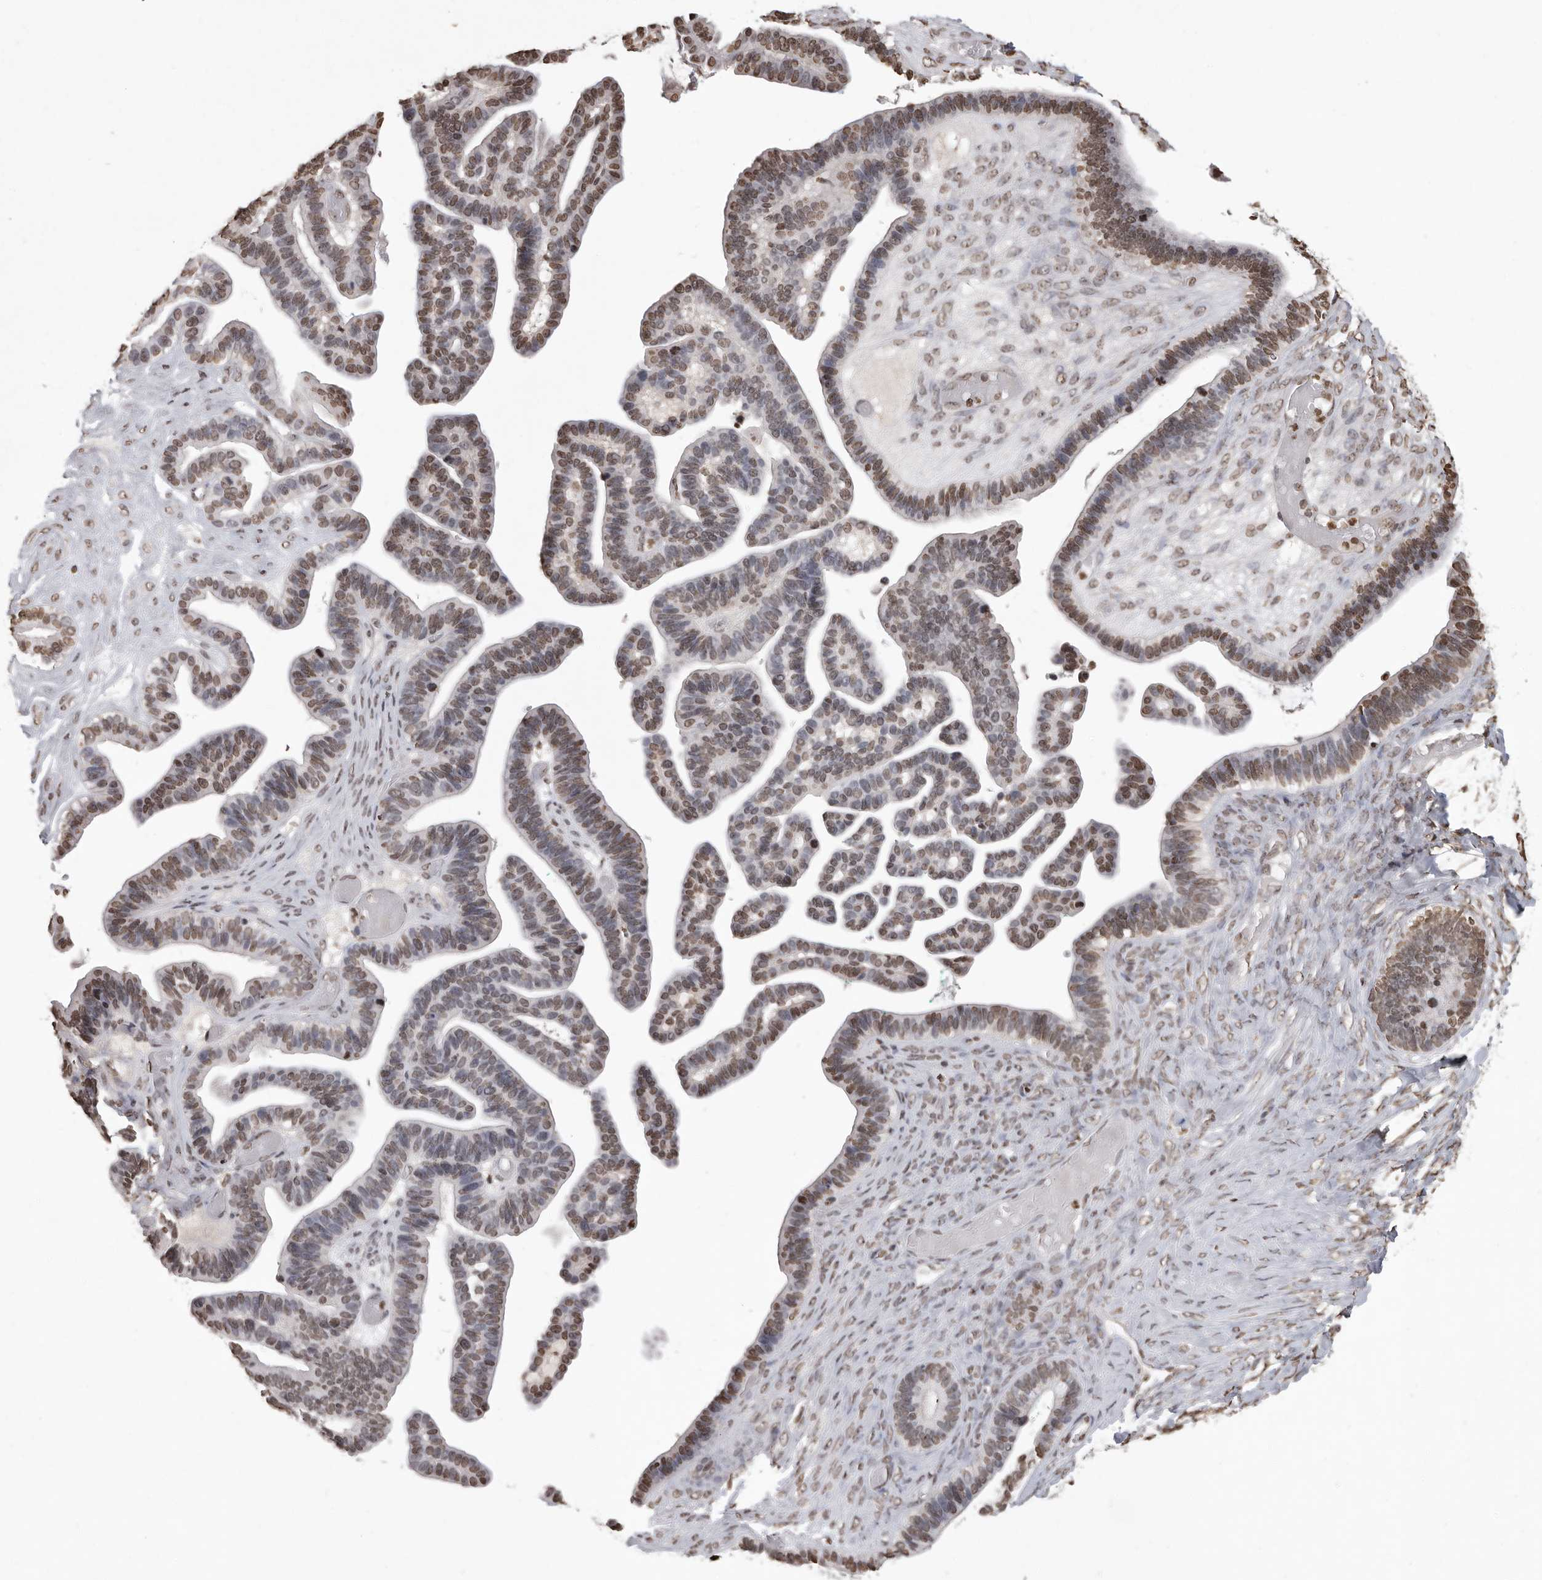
{"staining": {"intensity": "weak", "quantity": ">75%", "location": "nuclear"}, "tissue": "ovarian cancer", "cell_type": "Tumor cells", "image_type": "cancer", "snomed": [{"axis": "morphology", "description": "Cystadenocarcinoma, serous, NOS"}, {"axis": "topography", "description": "Ovary"}], "caption": "Weak nuclear expression is appreciated in approximately >75% of tumor cells in serous cystadenocarcinoma (ovarian).", "gene": "WDR45", "patient": {"sex": "female", "age": 56}}